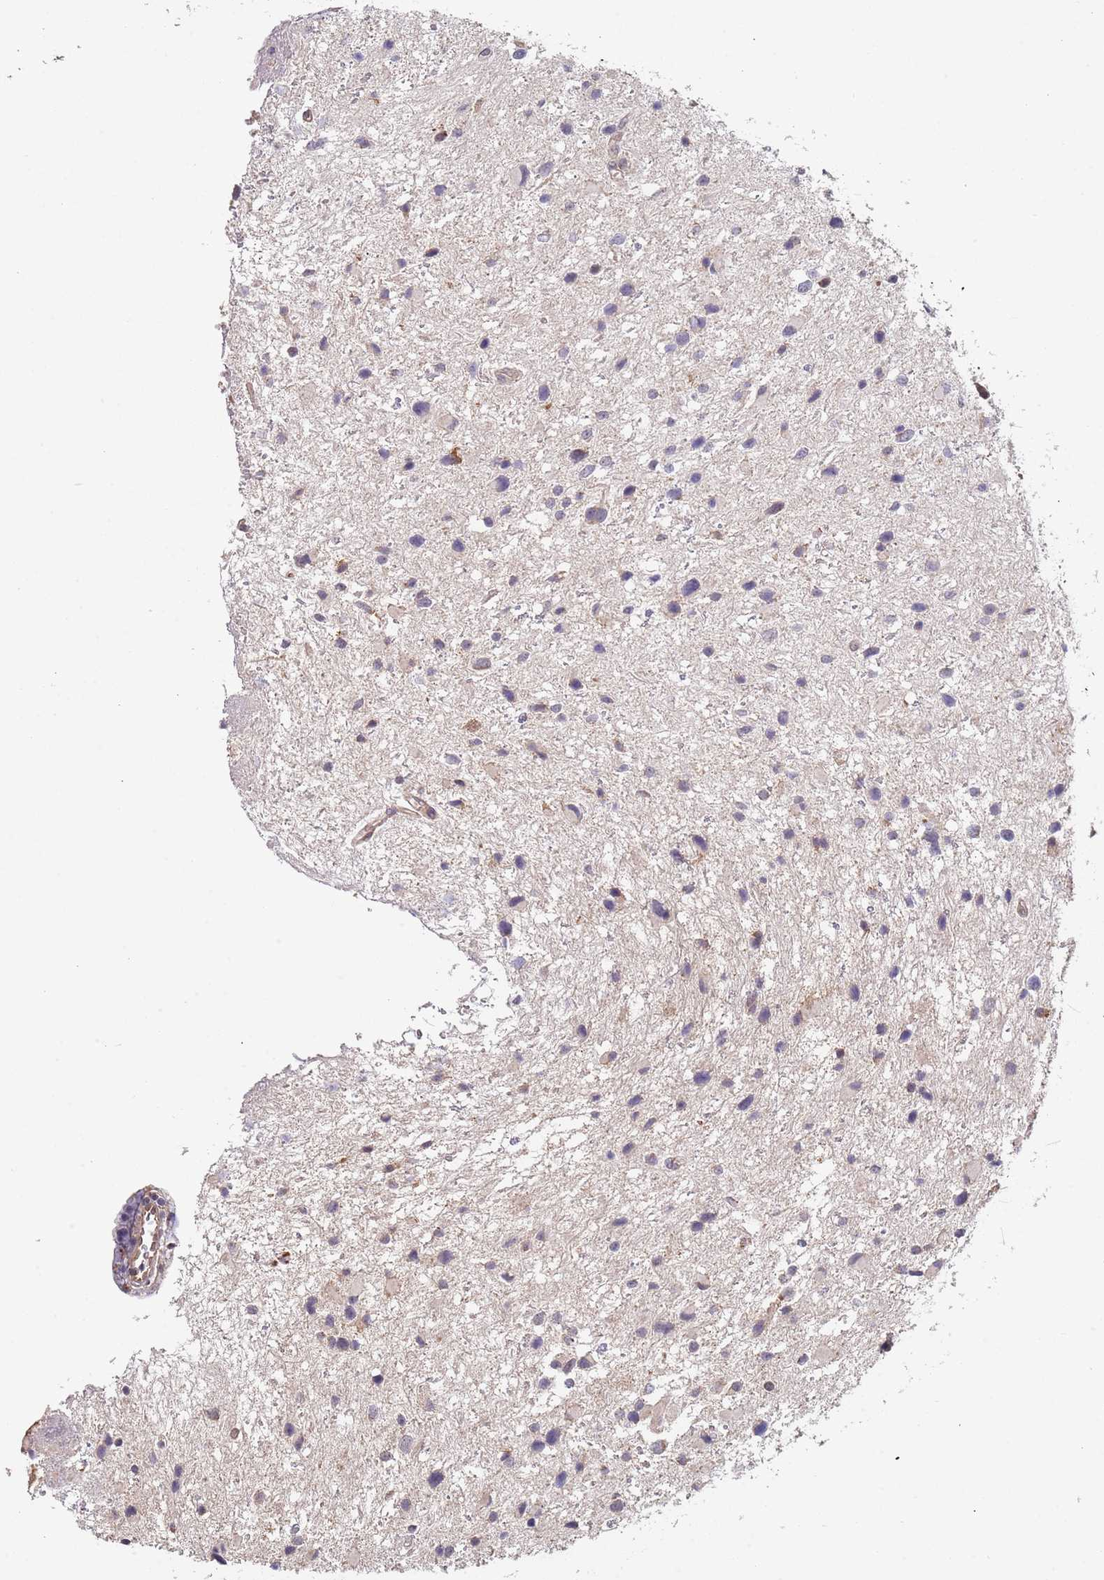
{"staining": {"intensity": "negative", "quantity": "none", "location": "none"}, "tissue": "glioma", "cell_type": "Tumor cells", "image_type": "cancer", "snomed": [{"axis": "morphology", "description": "Glioma, malignant, Low grade"}, {"axis": "topography", "description": "Brain"}], "caption": "Tumor cells are negative for brown protein staining in malignant glioma (low-grade).", "gene": "TMEM64", "patient": {"sex": "female", "age": 32}}